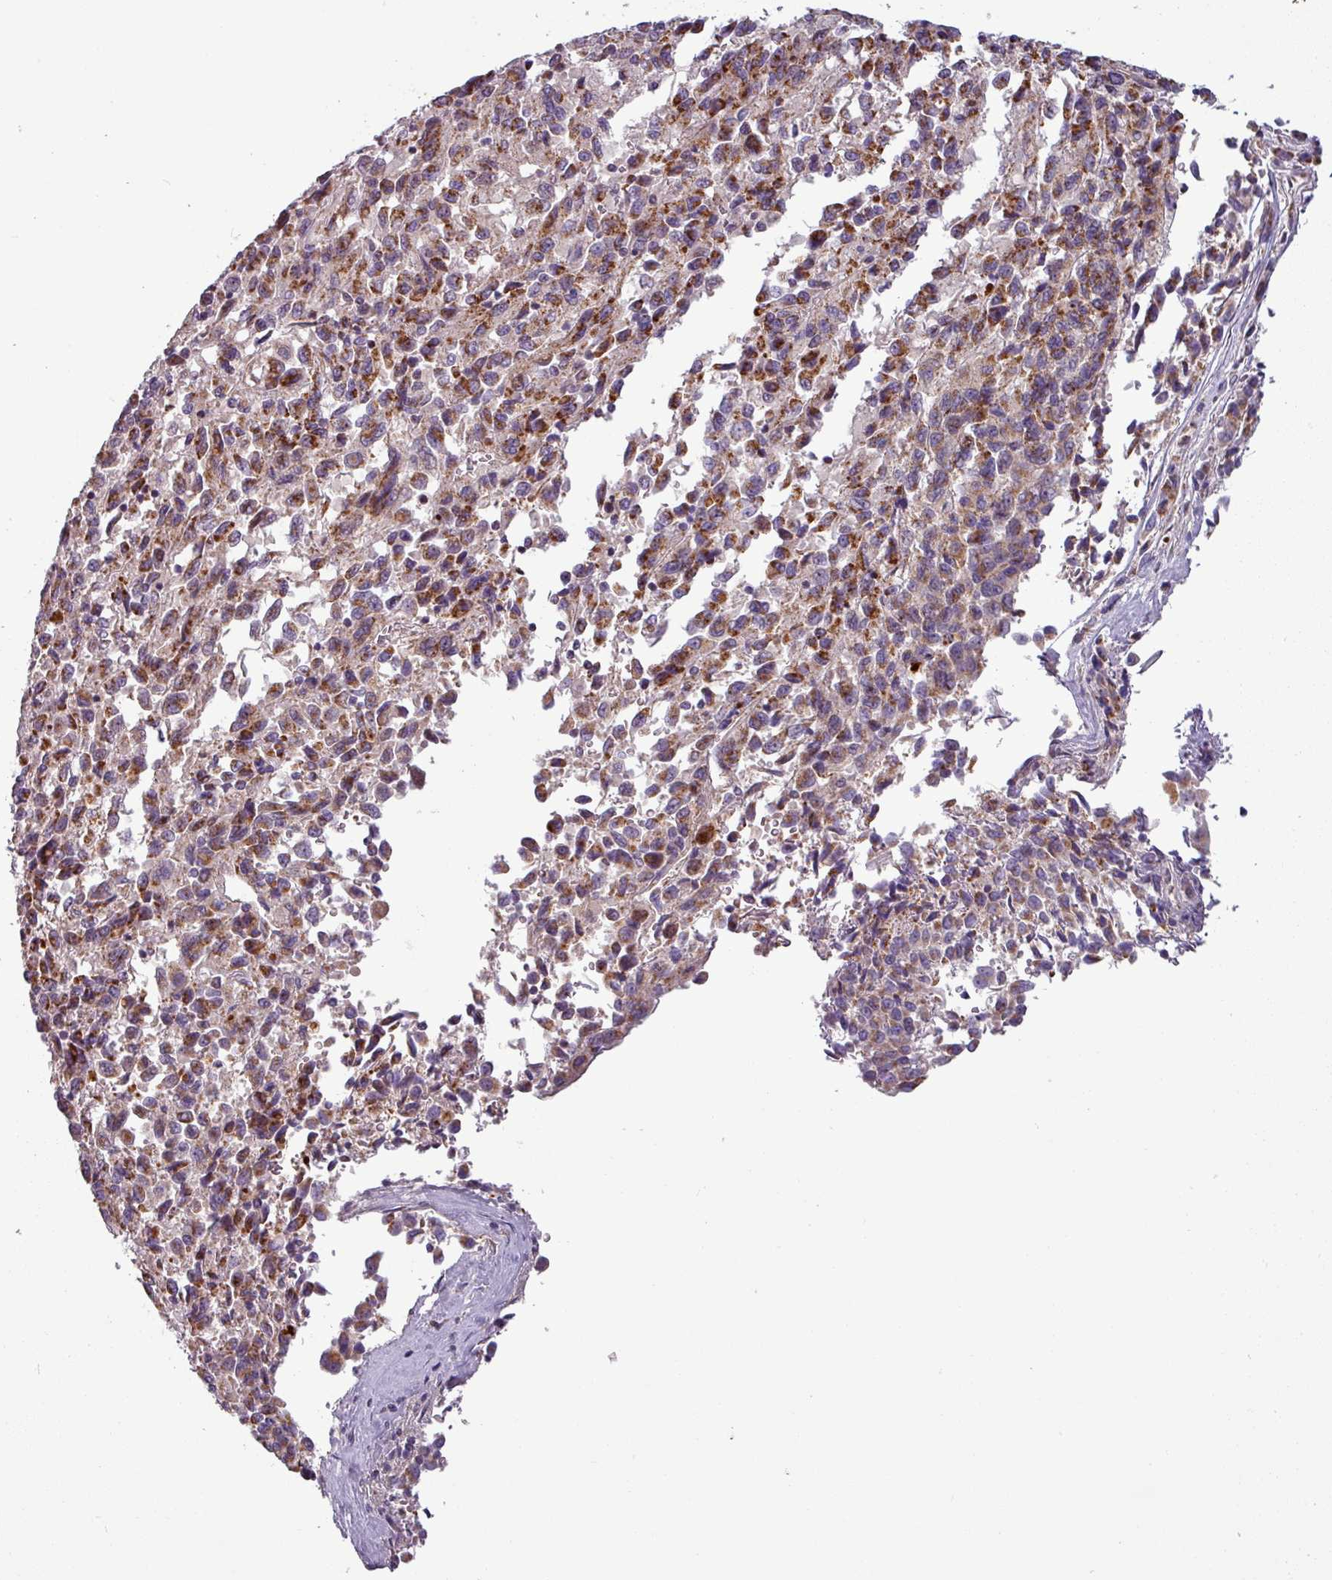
{"staining": {"intensity": "moderate", "quantity": ">75%", "location": "cytoplasmic/membranous"}, "tissue": "melanoma", "cell_type": "Tumor cells", "image_type": "cancer", "snomed": [{"axis": "morphology", "description": "Malignant melanoma, Metastatic site"}, {"axis": "topography", "description": "Lung"}], "caption": "Malignant melanoma (metastatic site) stained for a protein demonstrates moderate cytoplasmic/membranous positivity in tumor cells.", "gene": "PNMA6A", "patient": {"sex": "male", "age": 64}}